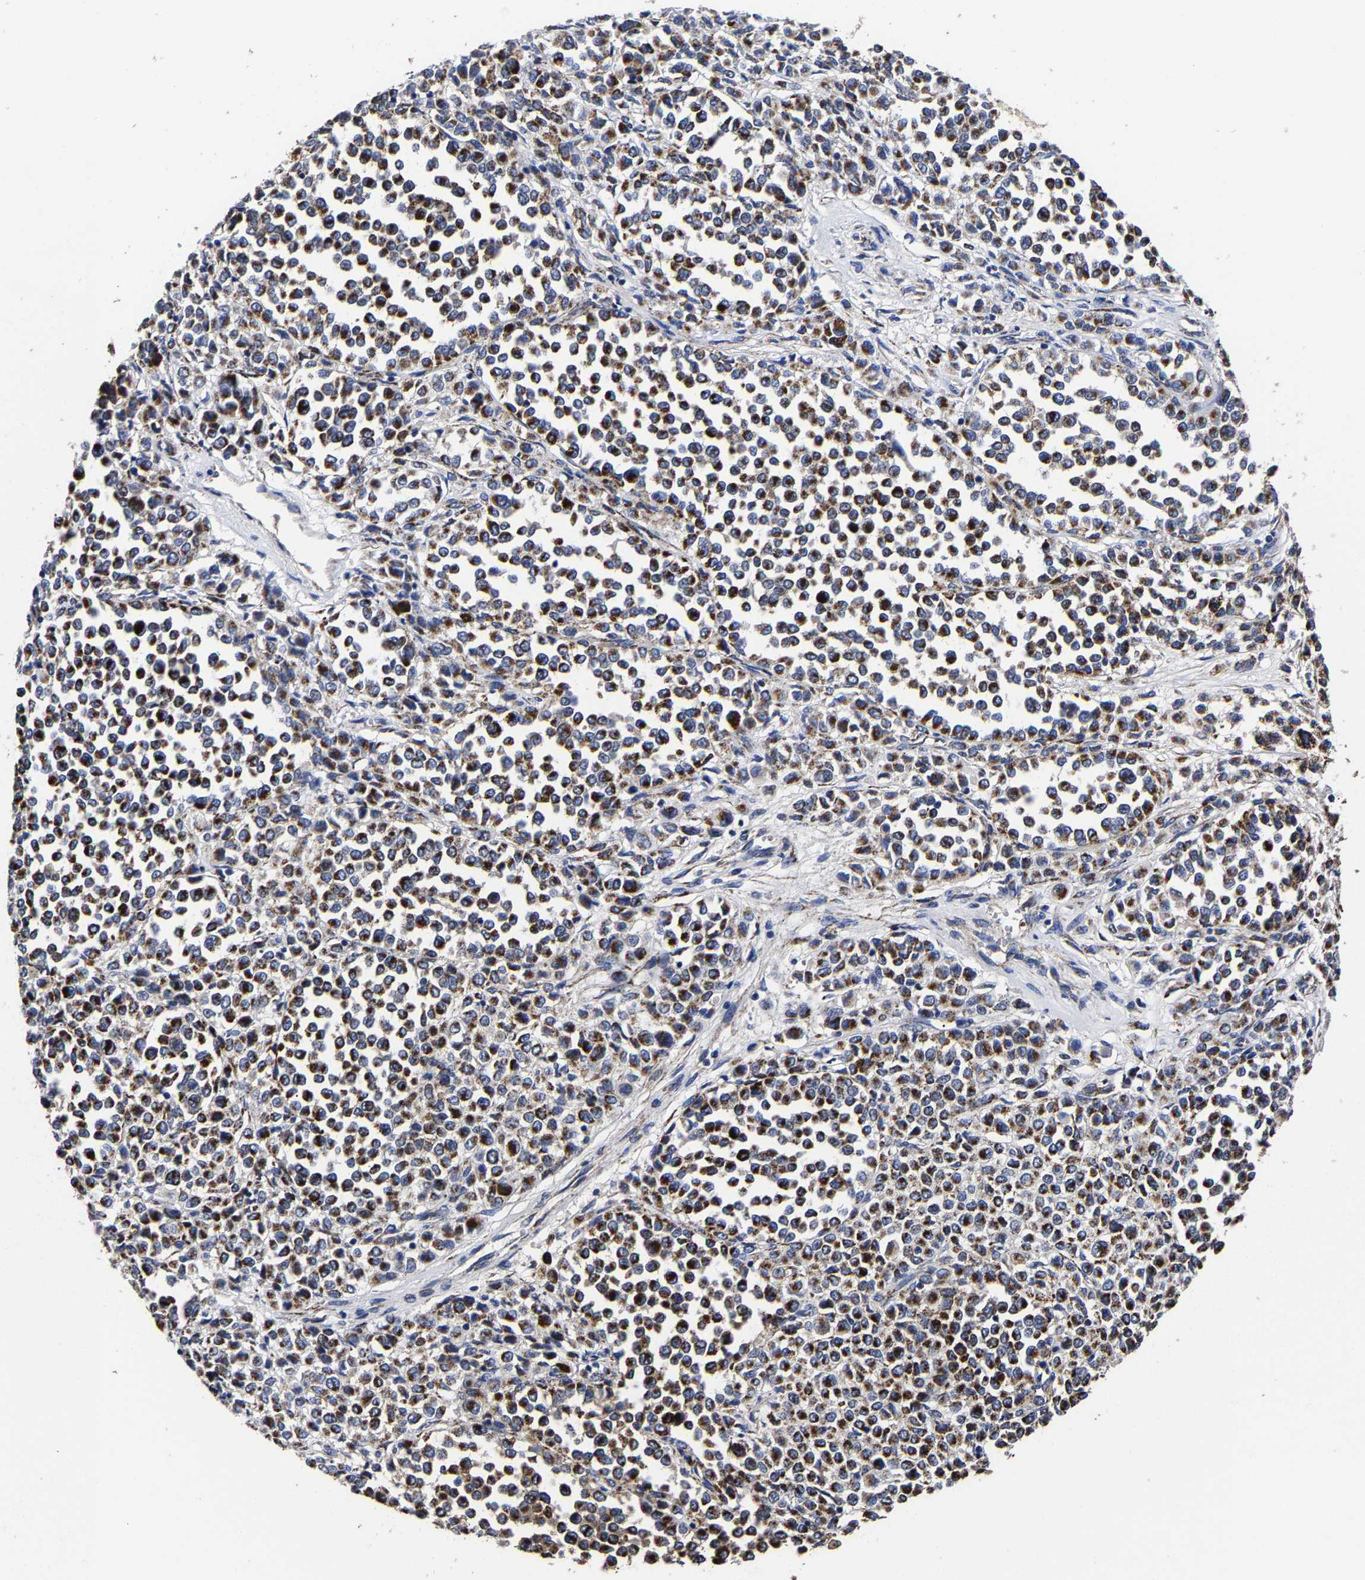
{"staining": {"intensity": "strong", "quantity": ">75%", "location": "cytoplasmic/membranous"}, "tissue": "melanoma", "cell_type": "Tumor cells", "image_type": "cancer", "snomed": [{"axis": "morphology", "description": "Malignant melanoma, Metastatic site"}, {"axis": "topography", "description": "Pancreas"}], "caption": "Immunohistochemistry (IHC) of malignant melanoma (metastatic site) demonstrates high levels of strong cytoplasmic/membranous positivity in approximately >75% of tumor cells. (brown staining indicates protein expression, while blue staining denotes nuclei).", "gene": "AASS", "patient": {"sex": "female", "age": 30}}